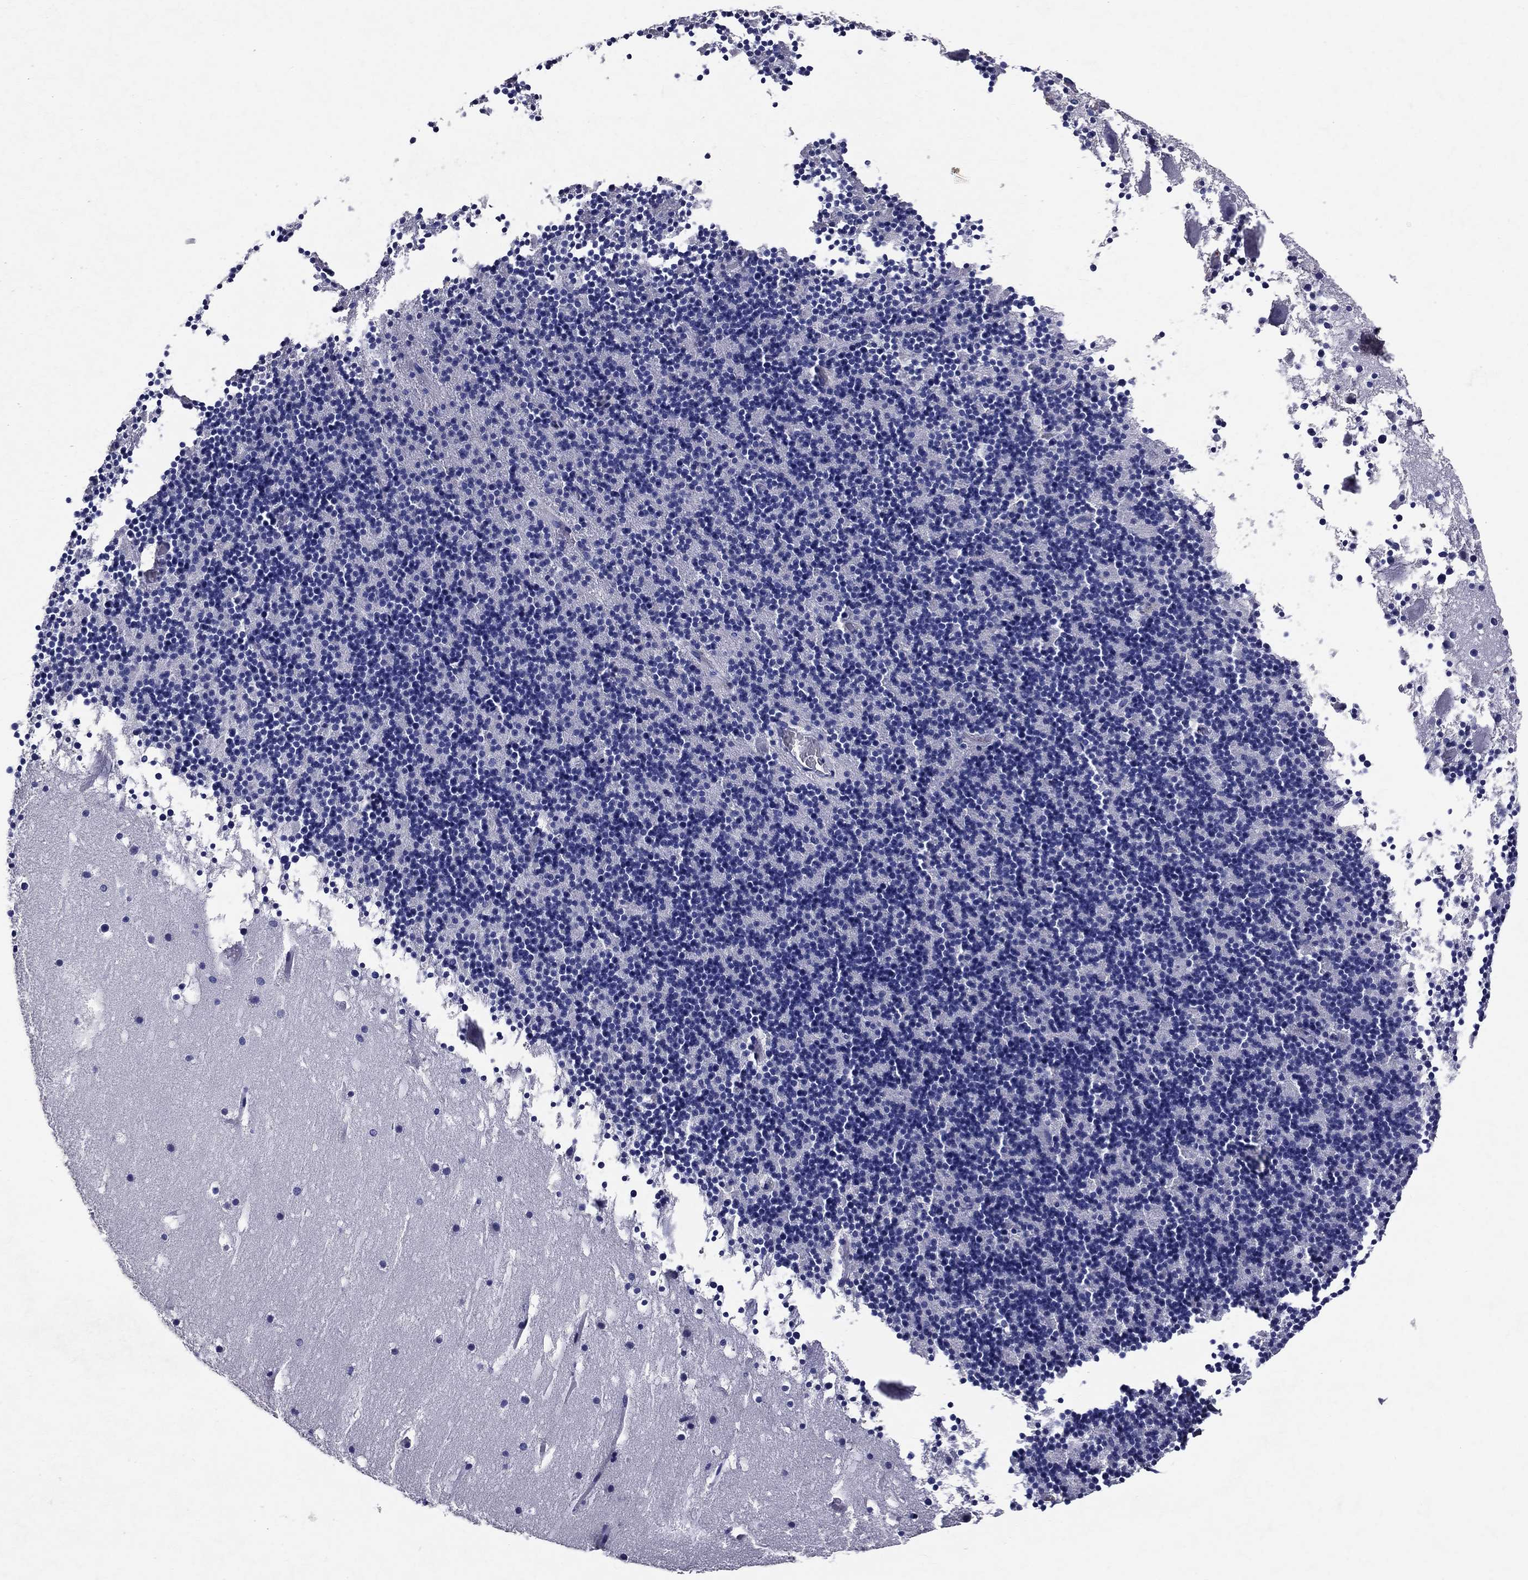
{"staining": {"intensity": "negative", "quantity": "none", "location": "none"}, "tissue": "cerebellum", "cell_type": "Cells in granular layer", "image_type": "normal", "snomed": [{"axis": "morphology", "description": "Normal tissue, NOS"}, {"axis": "topography", "description": "Cerebellum"}], "caption": "This image is of benign cerebellum stained with immunohistochemistry (IHC) to label a protein in brown with the nuclei are counter-stained blue. There is no staining in cells in granular layer.", "gene": "ANXA10", "patient": {"sex": "male", "age": 37}}